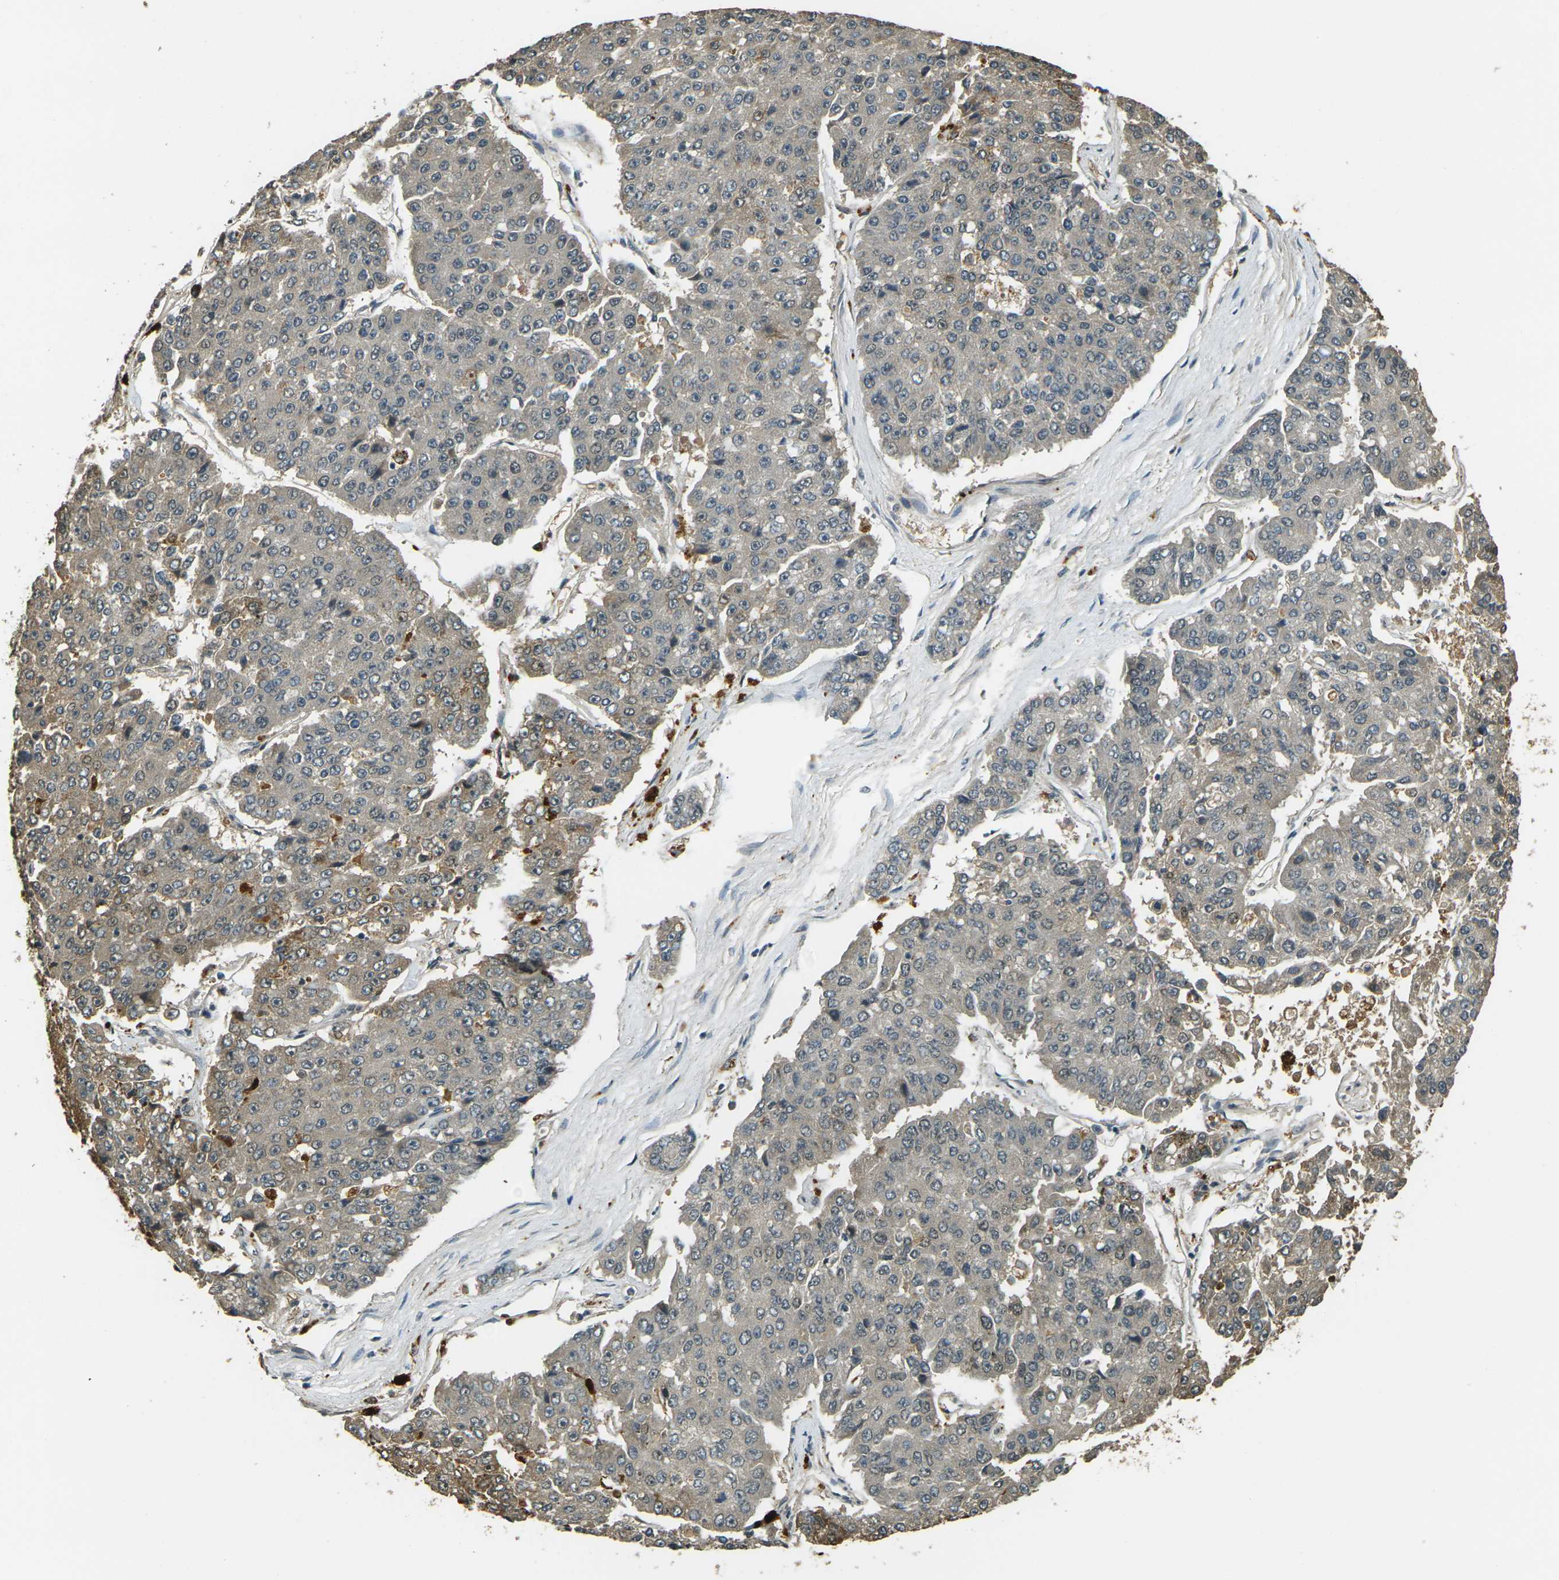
{"staining": {"intensity": "weak", "quantity": ">75%", "location": "cytoplasmic/membranous"}, "tissue": "pancreatic cancer", "cell_type": "Tumor cells", "image_type": "cancer", "snomed": [{"axis": "morphology", "description": "Adenocarcinoma, NOS"}, {"axis": "topography", "description": "Pancreas"}], "caption": "IHC (DAB (3,3'-diaminobenzidine)) staining of human pancreatic adenocarcinoma reveals weak cytoplasmic/membranous protein expression in about >75% of tumor cells. Nuclei are stained in blue.", "gene": "TOR1A", "patient": {"sex": "male", "age": 50}}